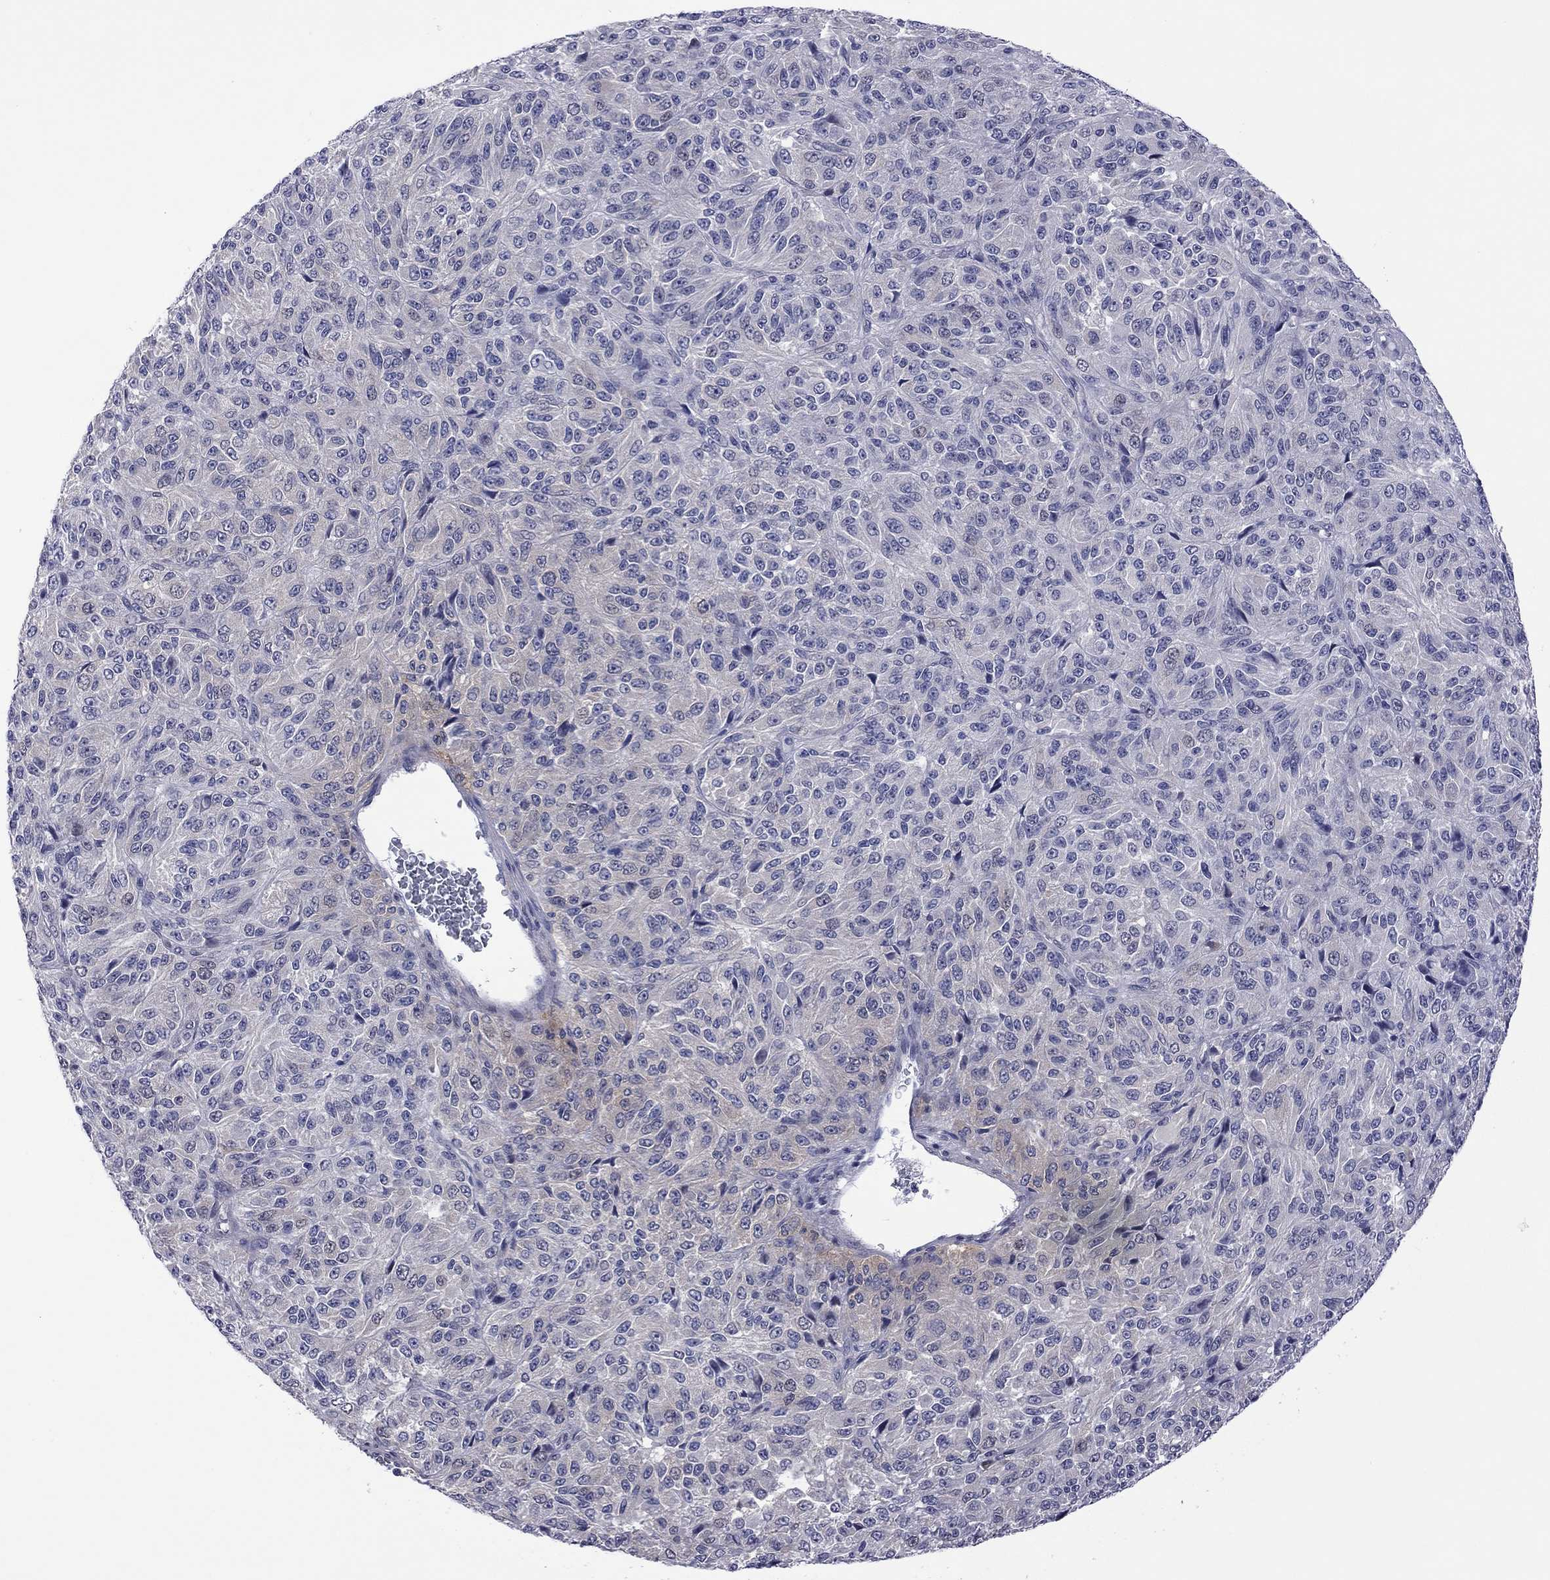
{"staining": {"intensity": "negative", "quantity": "none", "location": "none"}, "tissue": "melanoma", "cell_type": "Tumor cells", "image_type": "cancer", "snomed": [{"axis": "morphology", "description": "Malignant melanoma, Metastatic site"}, {"axis": "topography", "description": "Brain"}], "caption": "A high-resolution micrograph shows immunohistochemistry staining of melanoma, which demonstrates no significant staining in tumor cells.", "gene": "POU5F2", "patient": {"sex": "female", "age": 56}}